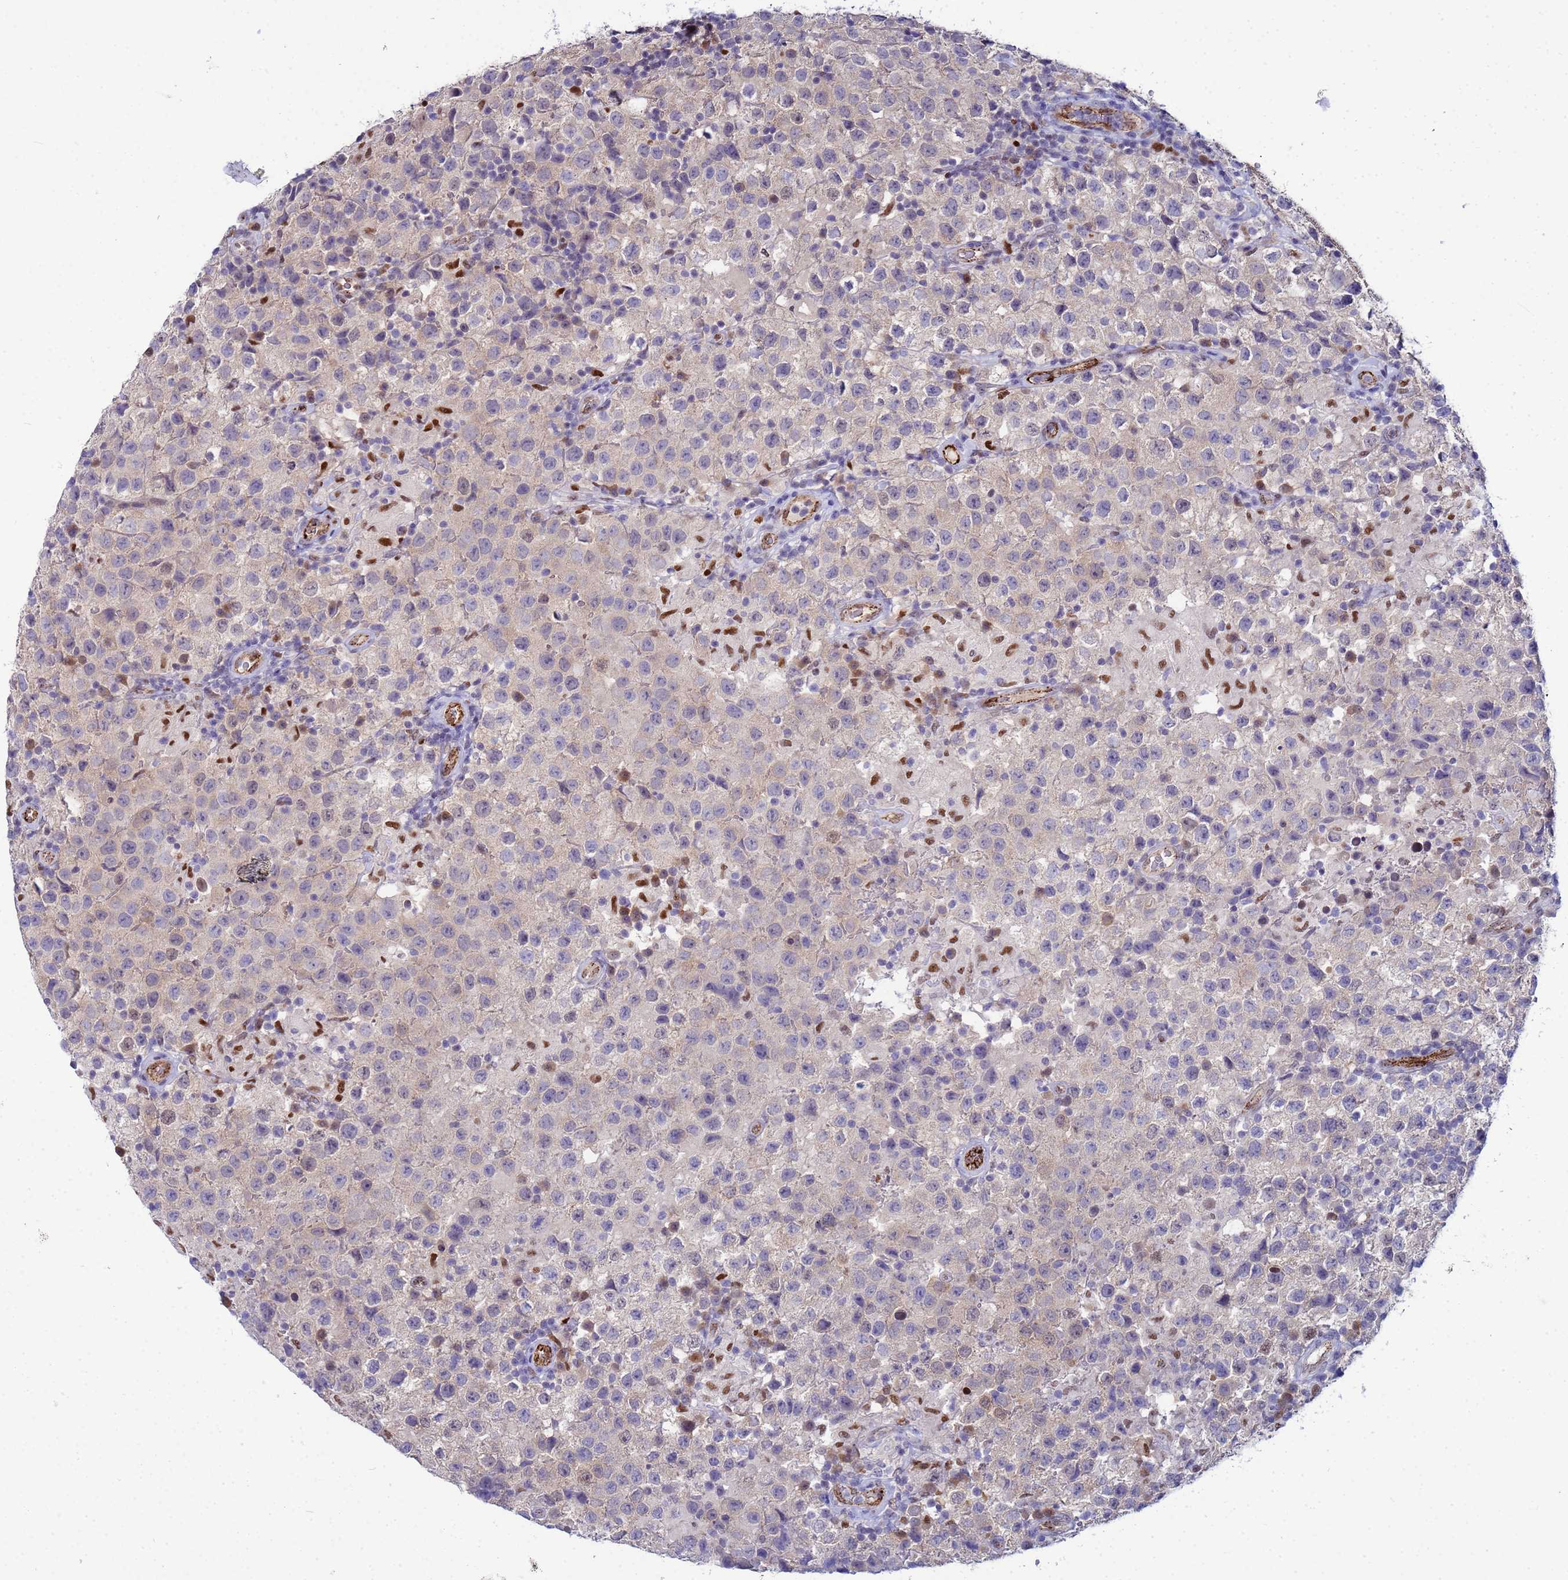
{"staining": {"intensity": "negative", "quantity": "none", "location": "none"}, "tissue": "testis cancer", "cell_type": "Tumor cells", "image_type": "cancer", "snomed": [{"axis": "morphology", "description": "Seminoma, NOS"}, {"axis": "morphology", "description": "Carcinoma, Embryonal, NOS"}, {"axis": "topography", "description": "Testis"}], "caption": "Tumor cells show no significant protein staining in testis embryonal carcinoma.", "gene": "SLC25A37", "patient": {"sex": "male", "age": 41}}